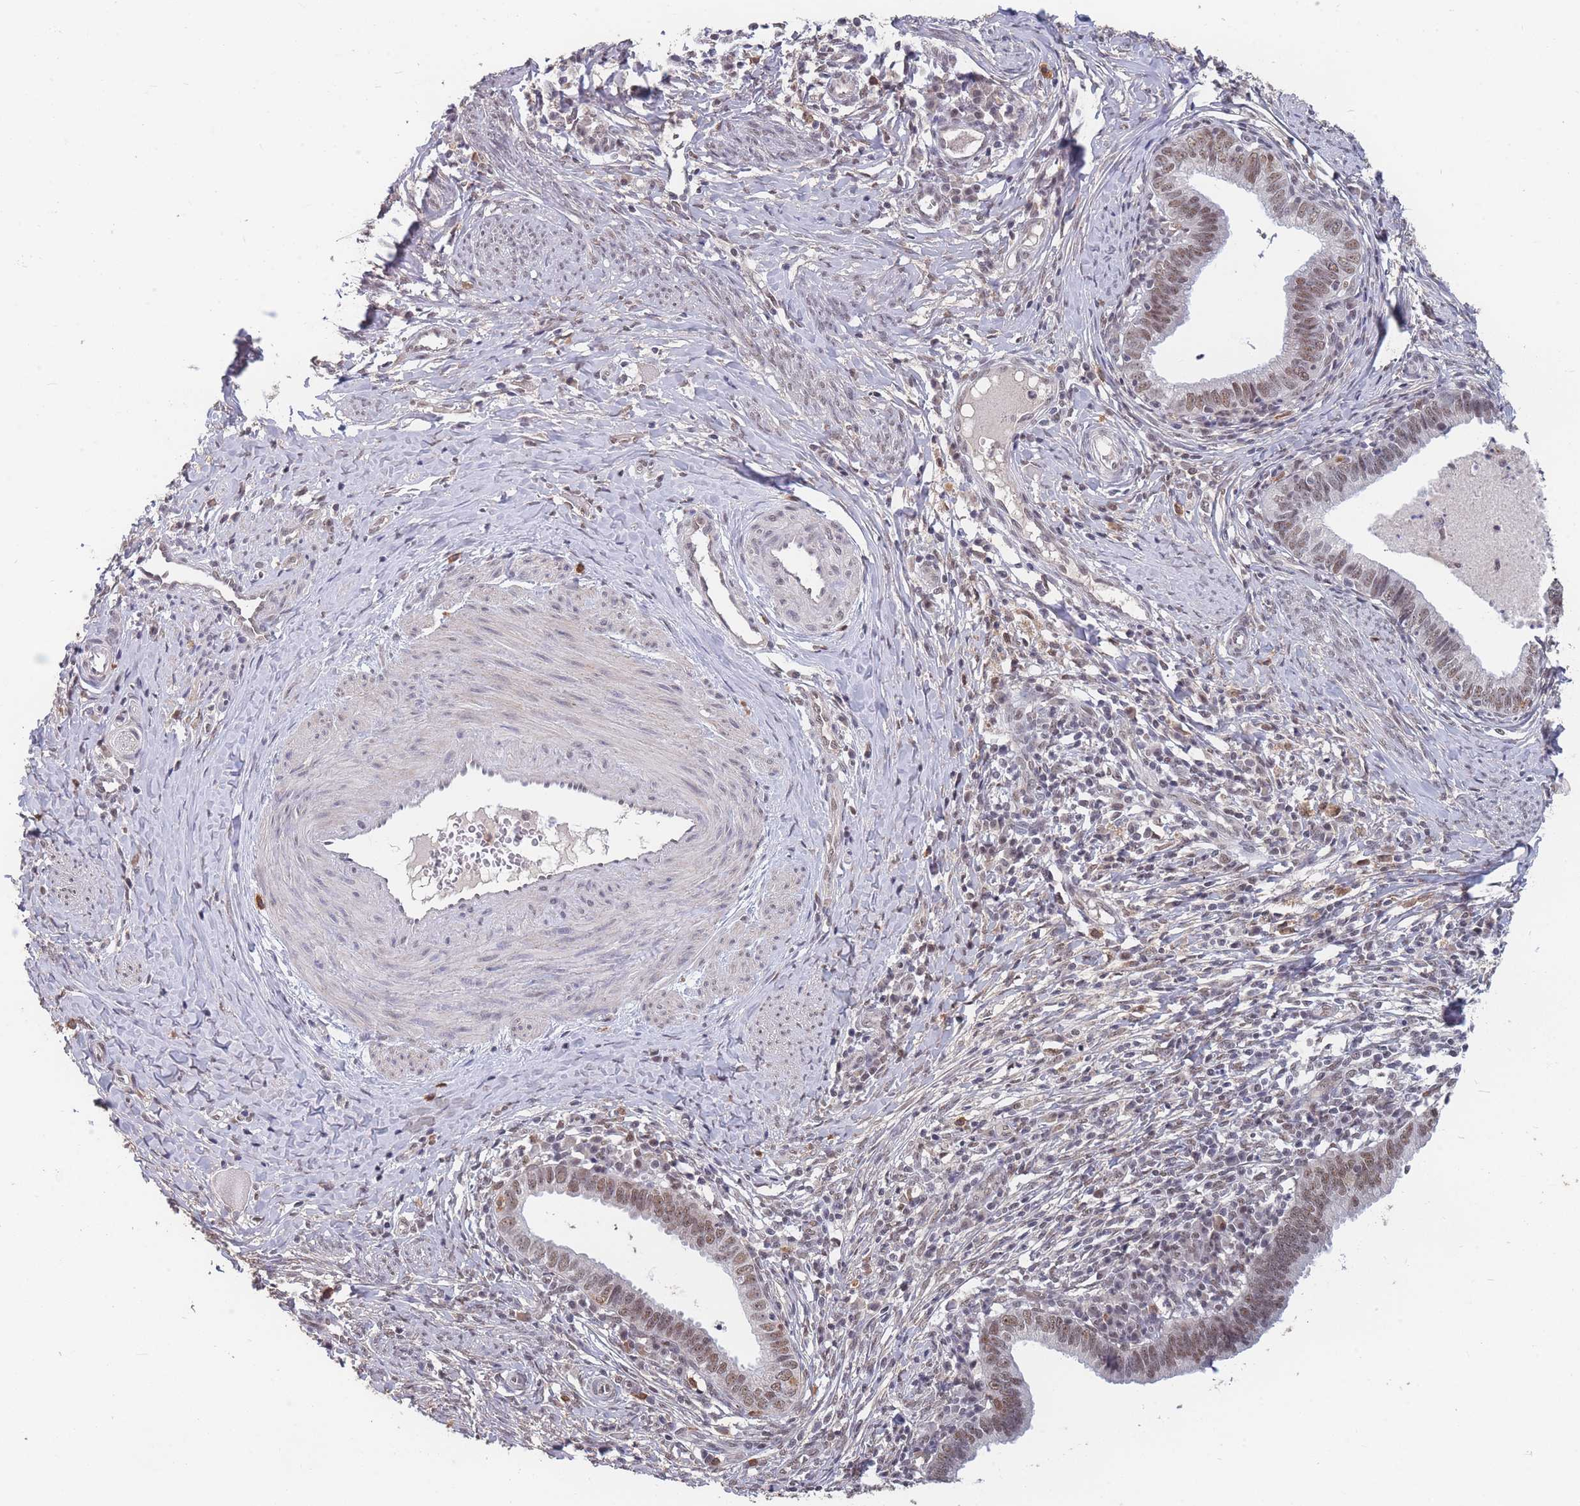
{"staining": {"intensity": "moderate", "quantity": ">75%", "location": "nuclear"}, "tissue": "cervical cancer", "cell_type": "Tumor cells", "image_type": "cancer", "snomed": [{"axis": "morphology", "description": "Adenocarcinoma, NOS"}, {"axis": "topography", "description": "Cervix"}], "caption": "Adenocarcinoma (cervical) stained with immunohistochemistry displays moderate nuclear expression in approximately >75% of tumor cells. (DAB (3,3'-diaminobenzidine) IHC with brightfield microscopy, high magnification).", "gene": "SNRPA1", "patient": {"sex": "female", "age": 36}}